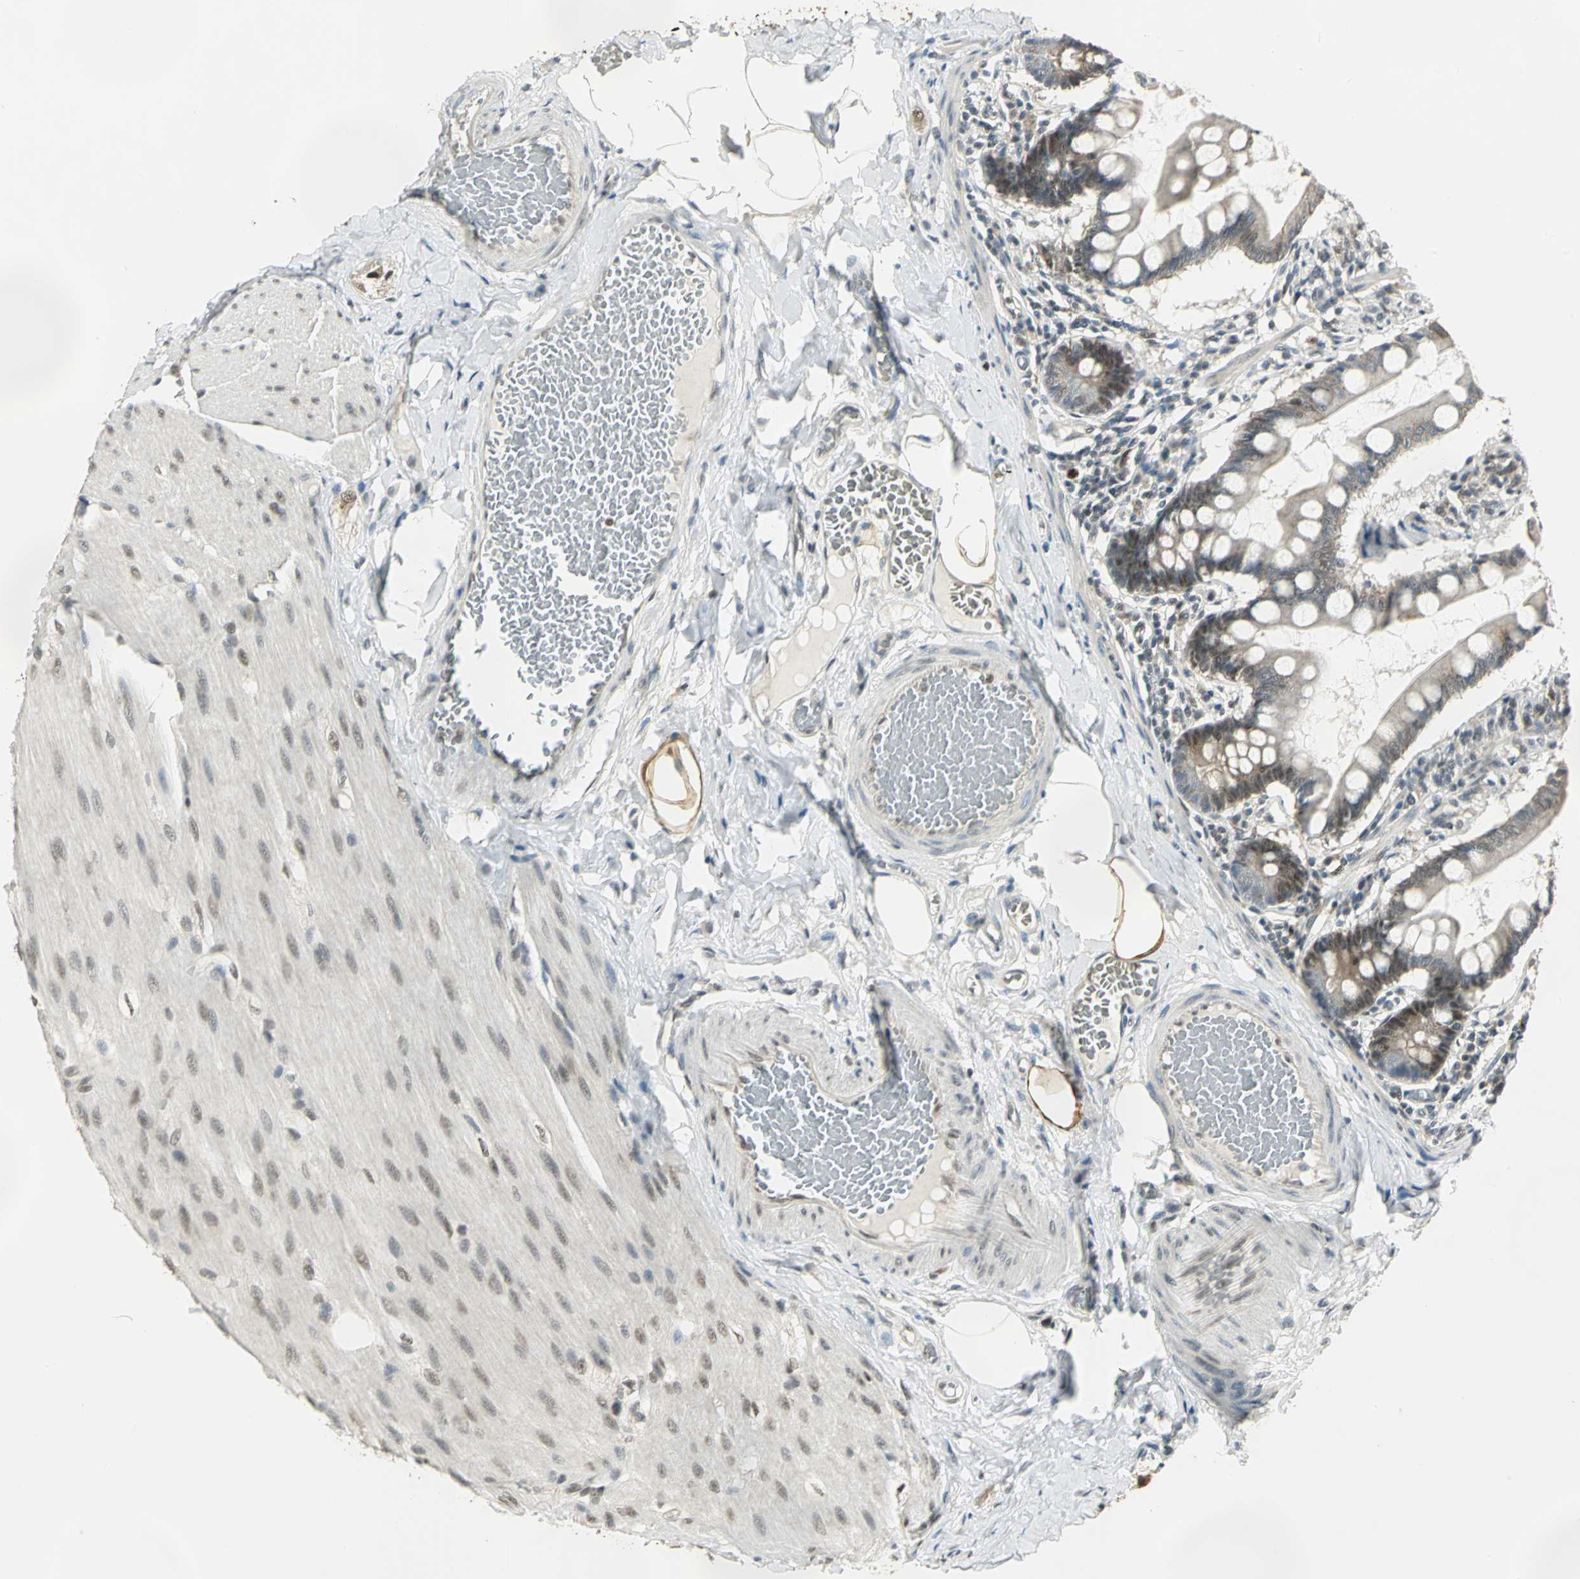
{"staining": {"intensity": "moderate", "quantity": "25%-75%", "location": "cytoplasmic/membranous,nuclear"}, "tissue": "small intestine", "cell_type": "Glandular cells", "image_type": "normal", "snomed": [{"axis": "morphology", "description": "Normal tissue, NOS"}, {"axis": "topography", "description": "Small intestine"}], "caption": "Protein staining exhibits moderate cytoplasmic/membranous,nuclear staining in about 25%-75% of glandular cells in benign small intestine.", "gene": "DDX5", "patient": {"sex": "male", "age": 41}}